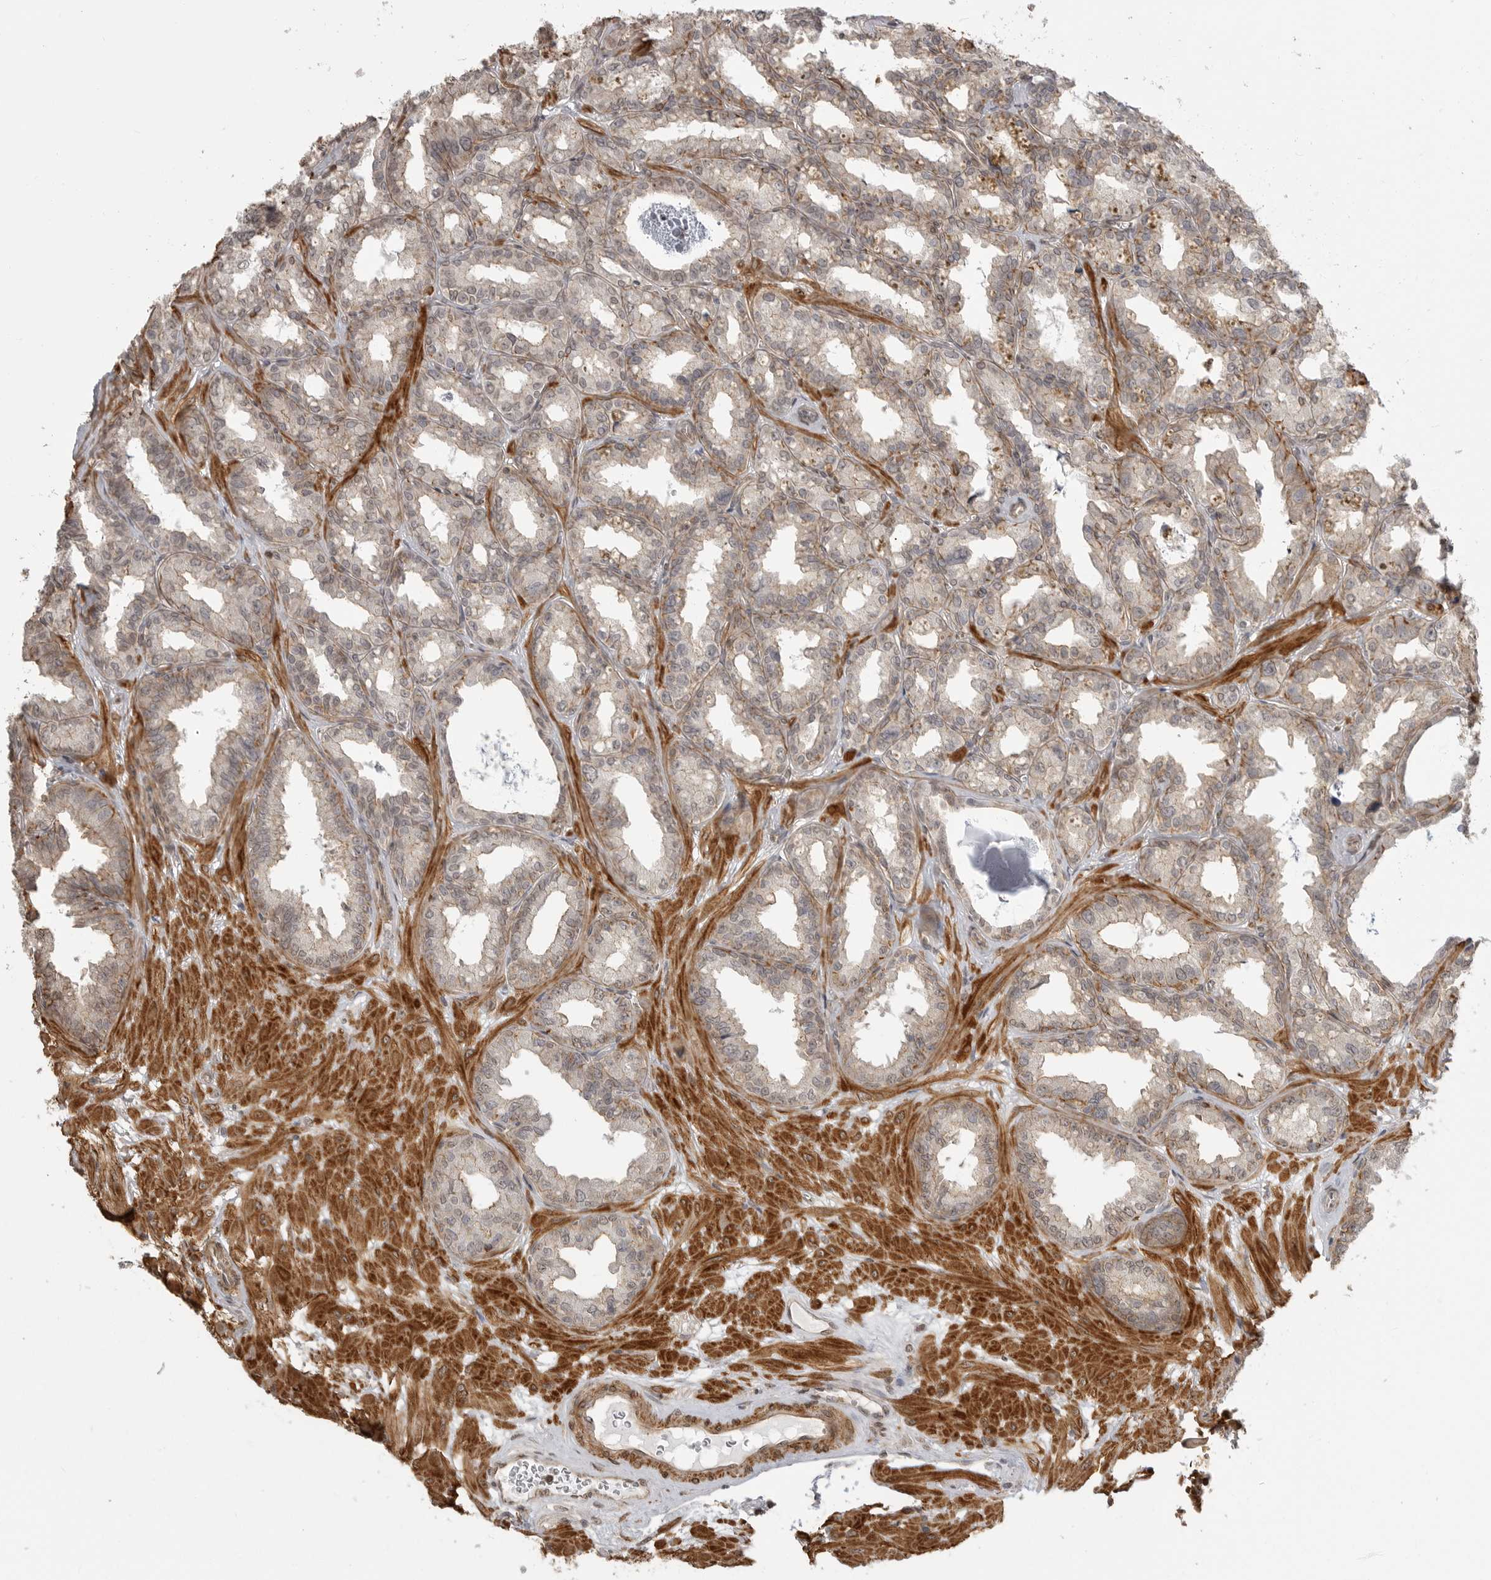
{"staining": {"intensity": "moderate", "quantity": "<25%", "location": "cytoplasmic/membranous"}, "tissue": "seminal vesicle", "cell_type": "Glandular cells", "image_type": "normal", "snomed": [{"axis": "morphology", "description": "Normal tissue, NOS"}, {"axis": "topography", "description": "Prostate"}, {"axis": "topography", "description": "Seminal veicle"}], "caption": "This histopathology image exhibits unremarkable seminal vesicle stained with immunohistochemistry (IHC) to label a protein in brown. The cytoplasmic/membranous of glandular cells show moderate positivity for the protein. Nuclei are counter-stained blue.", "gene": "GPC2", "patient": {"sex": "male", "age": 51}}